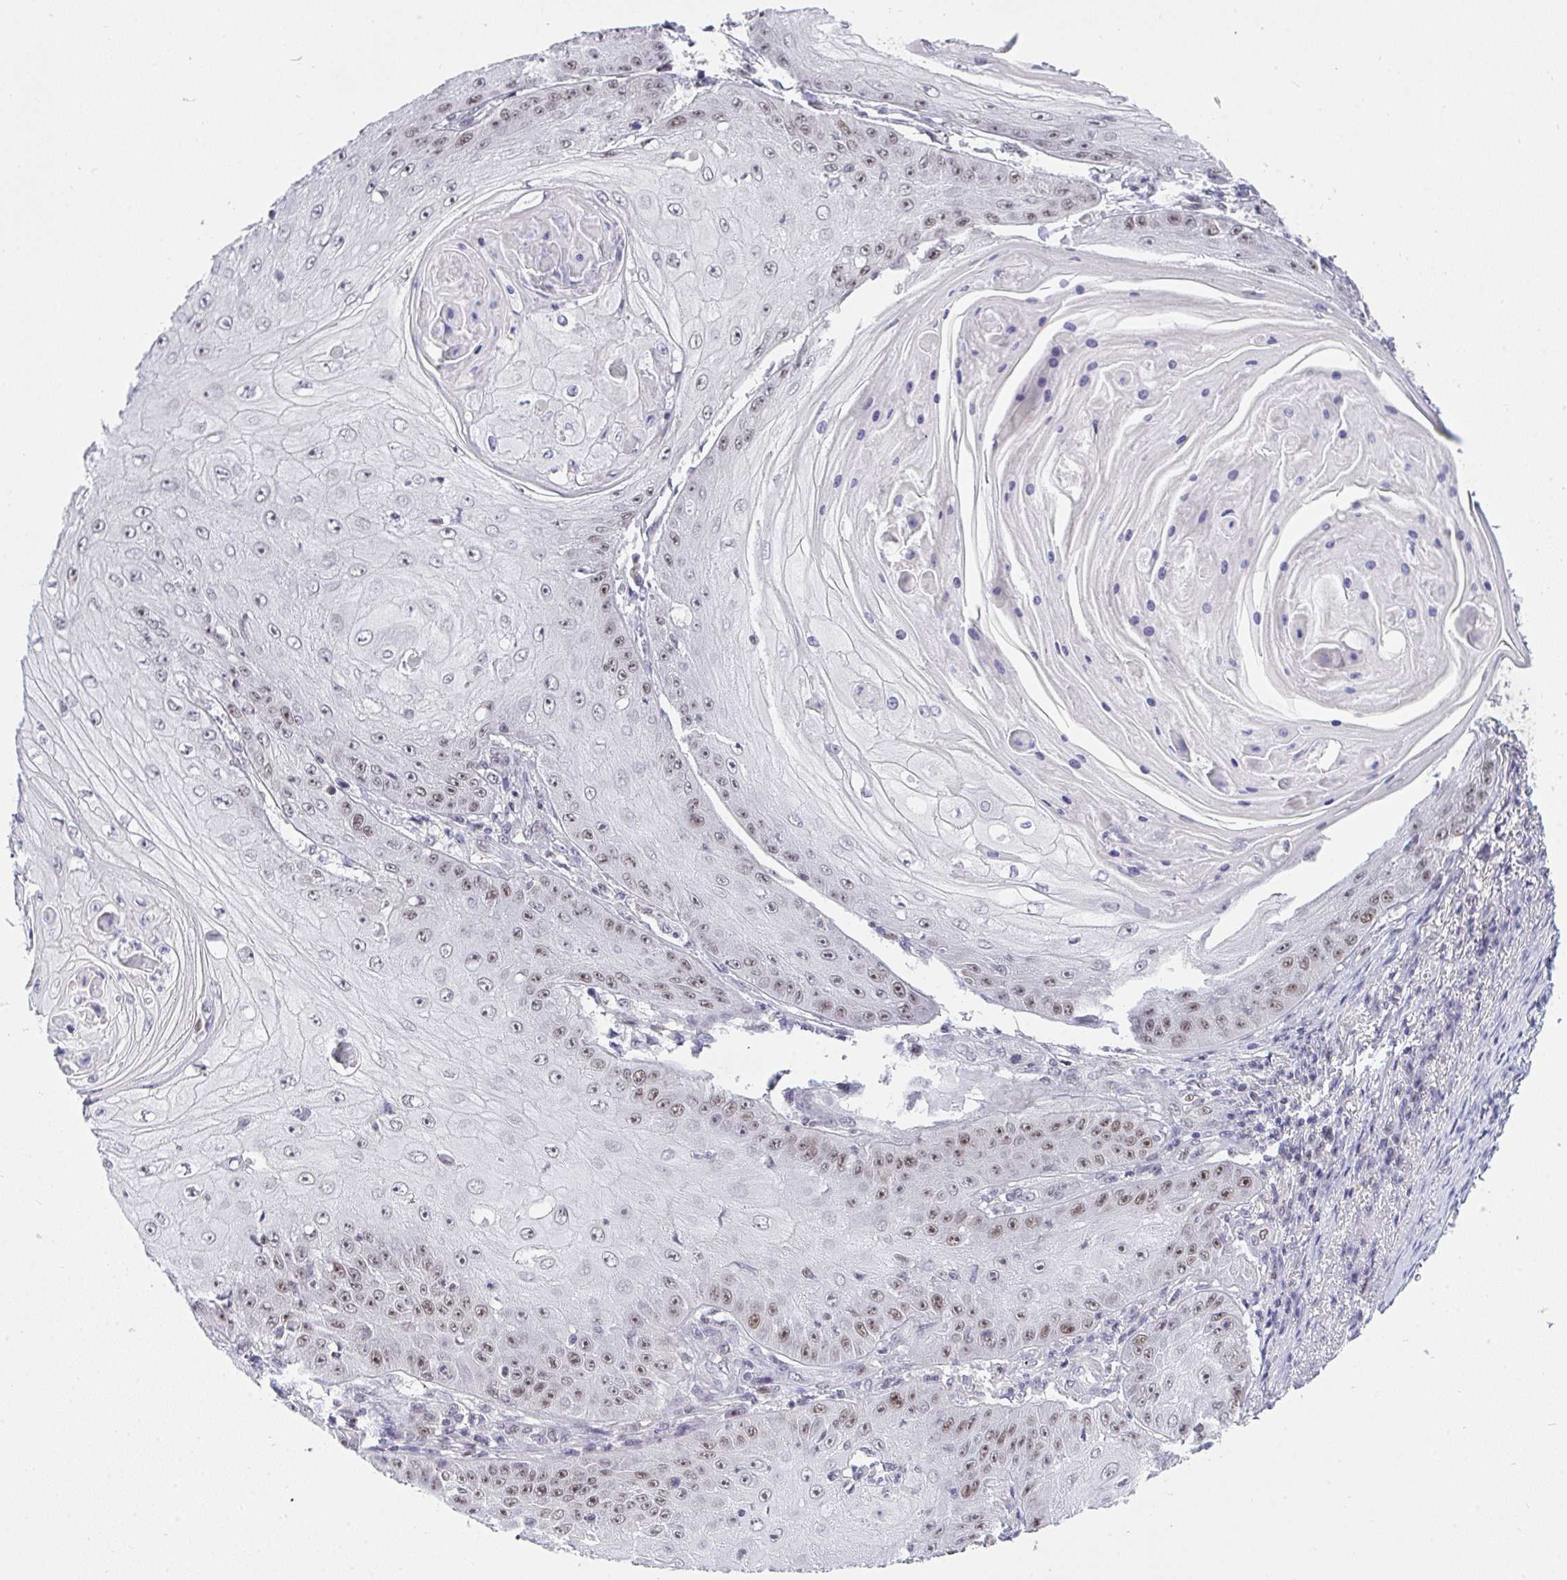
{"staining": {"intensity": "moderate", "quantity": "<25%", "location": "nuclear"}, "tissue": "skin cancer", "cell_type": "Tumor cells", "image_type": "cancer", "snomed": [{"axis": "morphology", "description": "Squamous cell carcinoma, NOS"}, {"axis": "topography", "description": "Skin"}], "caption": "Skin squamous cell carcinoma stained with immunohistochemistry (IHC) exhibits moderate nuclear positivity in approximately <25% of tumor cells.", "gene": "RFC4", "patient": {"sex": "male", "age": 70}}